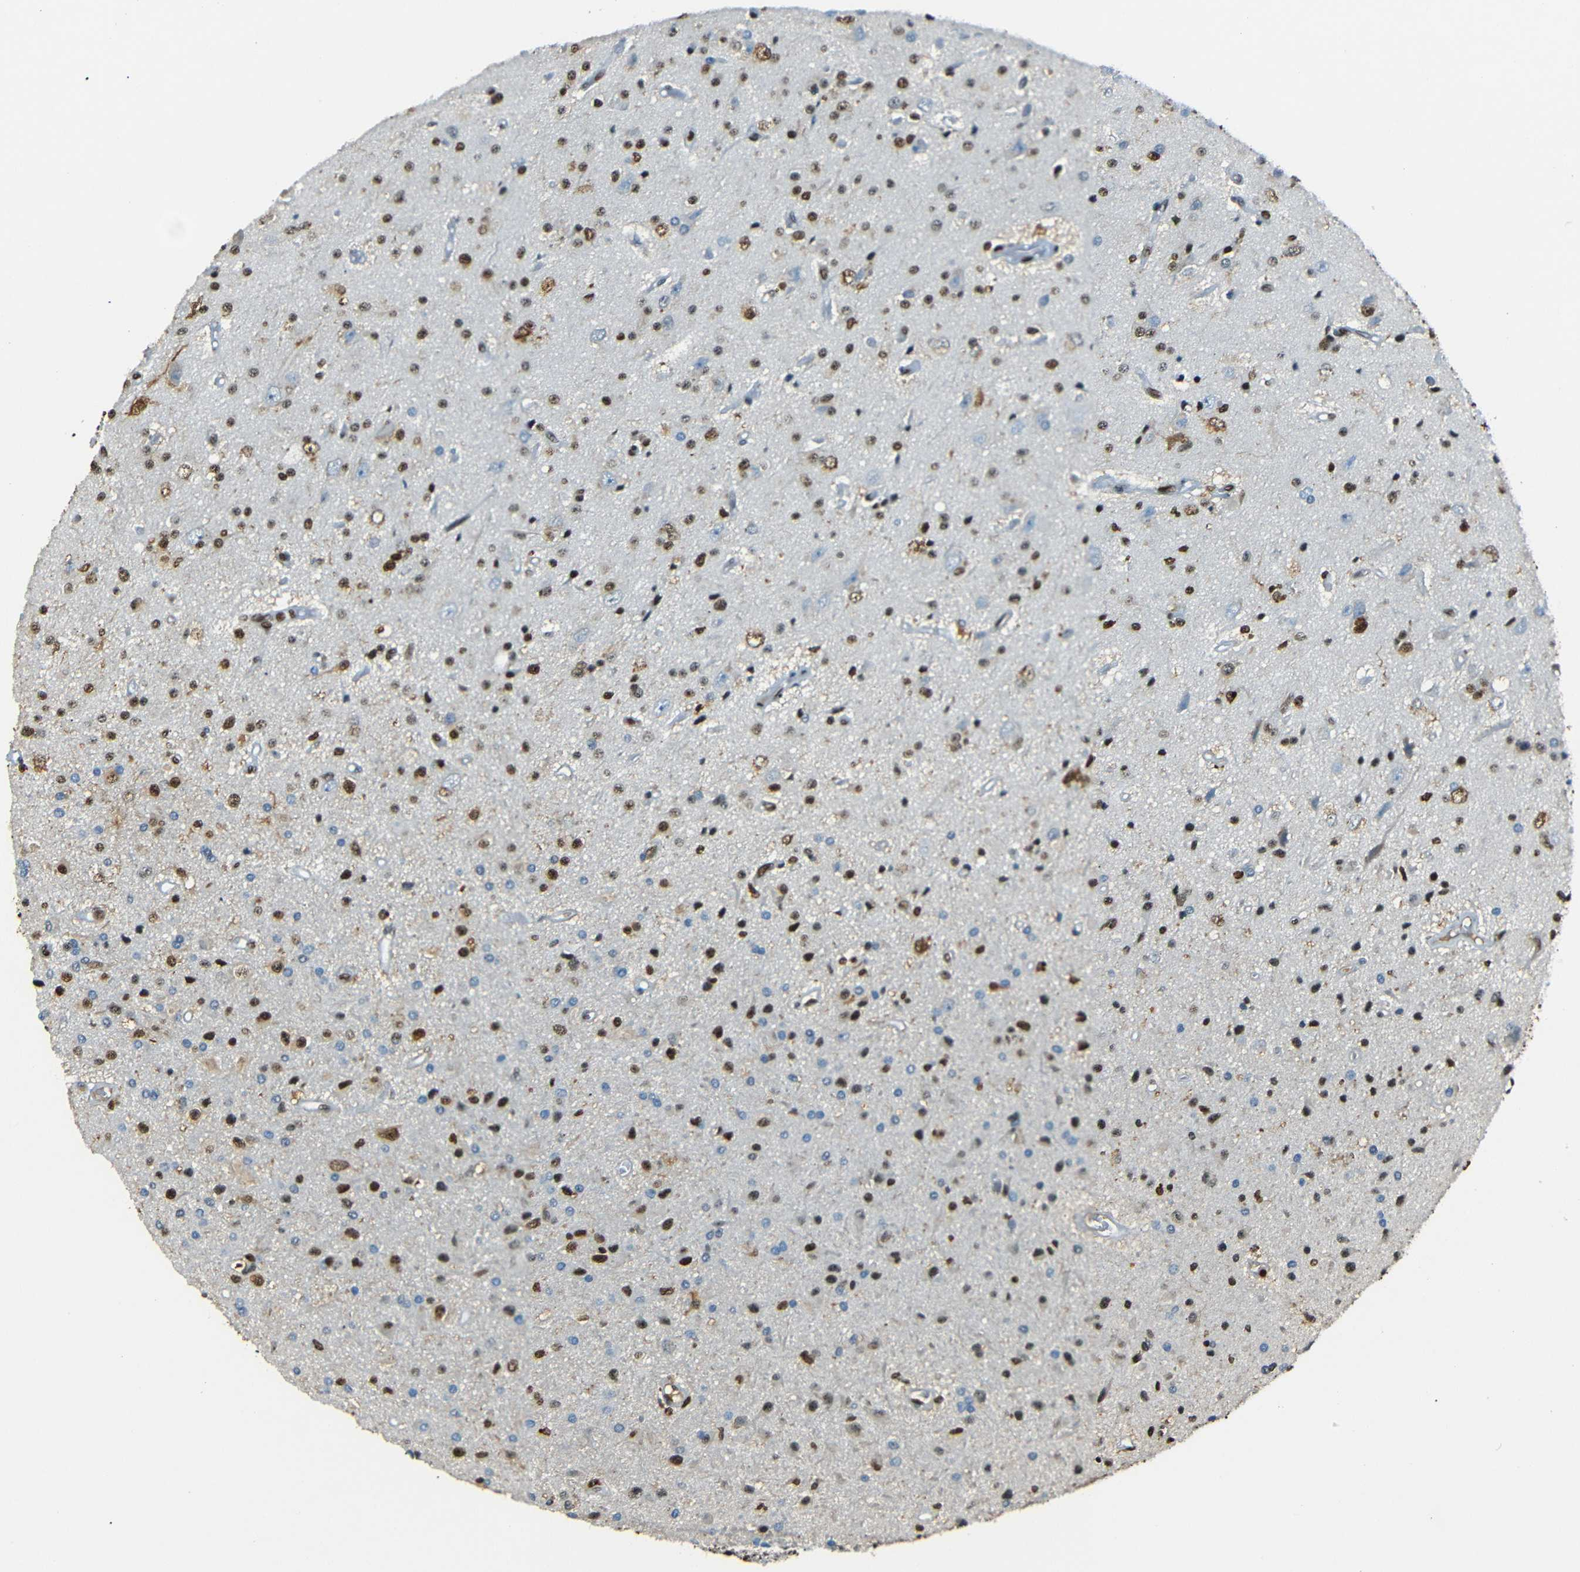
{"staining": {"intensity": "strong", "quantity": "25%-75%", "location": "nuclear"}, "tissue": "glioma", "cell_type": "Tumor cells", "image_type": "cancer", "snomed": [{"axis": "morphology", "description": "Glioma, malignant, Low grade"}, {"axis": "topography", "description": "Brain"}], "caption": "Protein positivity by immunohistochemistry displays strong nuclear expression in approximately 25%-75% of tumor cells in glioma. Immunohistochemistry (ihc) stains the protein in brown and the nuclei are stained blue.", "gene": "HMGN1", "patient": {"sex": "male", "age": 58}}